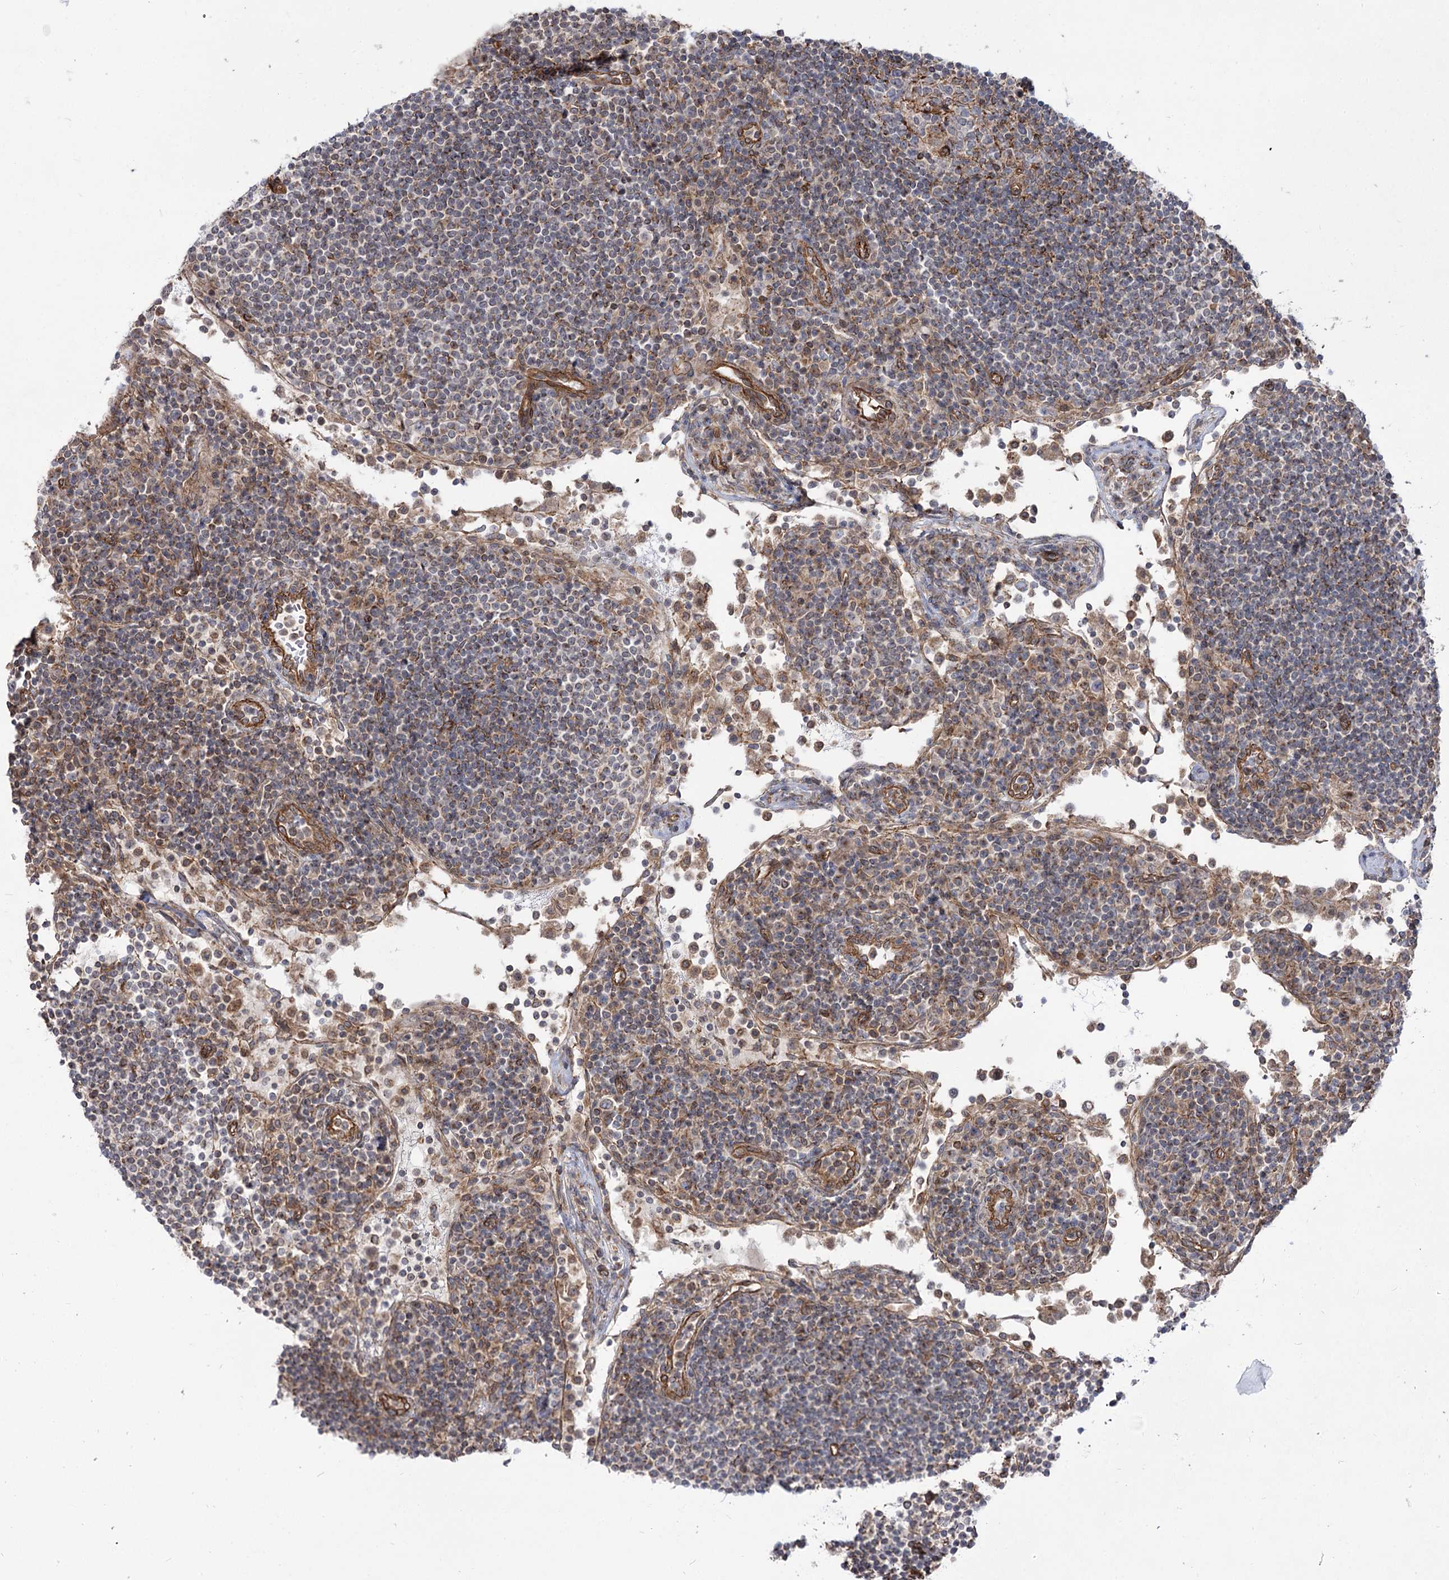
{"staining": {"intensity": "negative", "quantity": "none", "location": "none"}, "tissue": "lymph node", "cell_type": "Germinal center cells", "image_type": "normal", "snomed": [{"axis": "morphology", "description": "Normal tissue, NOS"}, {"axis": "topography", "description": "Lymph node"}], "caption": "Immunohistochemical staining of unremarkable lymph node shows no significant expression in germinal center cells.", "gene": "SH3BP5L", "patient": {"sex": "female", "age": 53}}